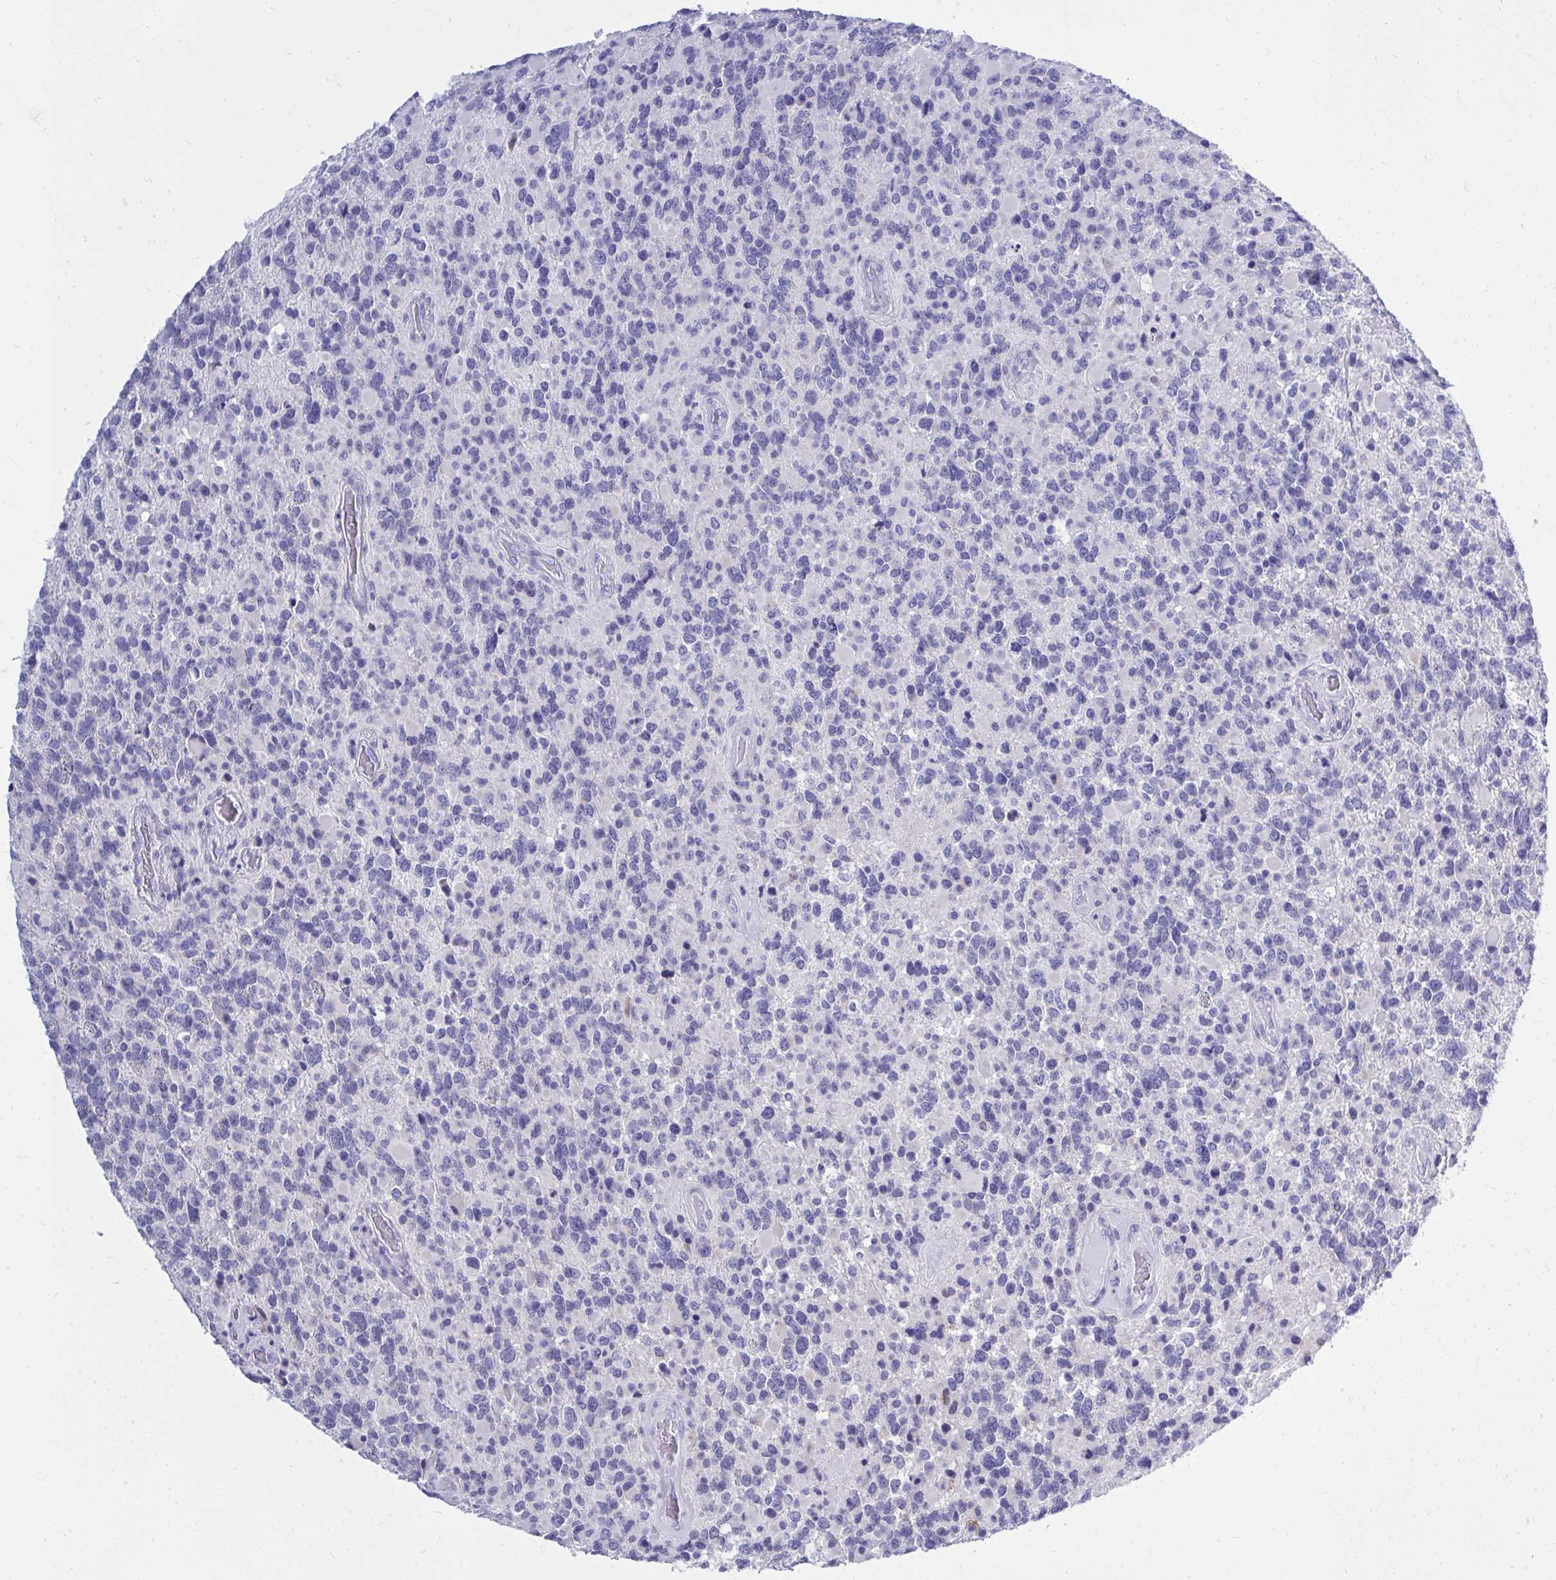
{"staining": {"intensity": "negative", "quantity": "none", "location": "none"}, "tissue": "glioma", "cell_type": "Tumor cells", "image_type": "cancer", "snomed": [{"axis": "morphology", "description": "Glioma, malignant, High grade"}, {"axis": "topography", "description": "Brain"}], "caption": "This is an IHC photomicrograph of malignant high-grade glioma. There is no expression in tumor cells.", "gene": "PSD", "patient": {"sex": "female", "age": 40}}